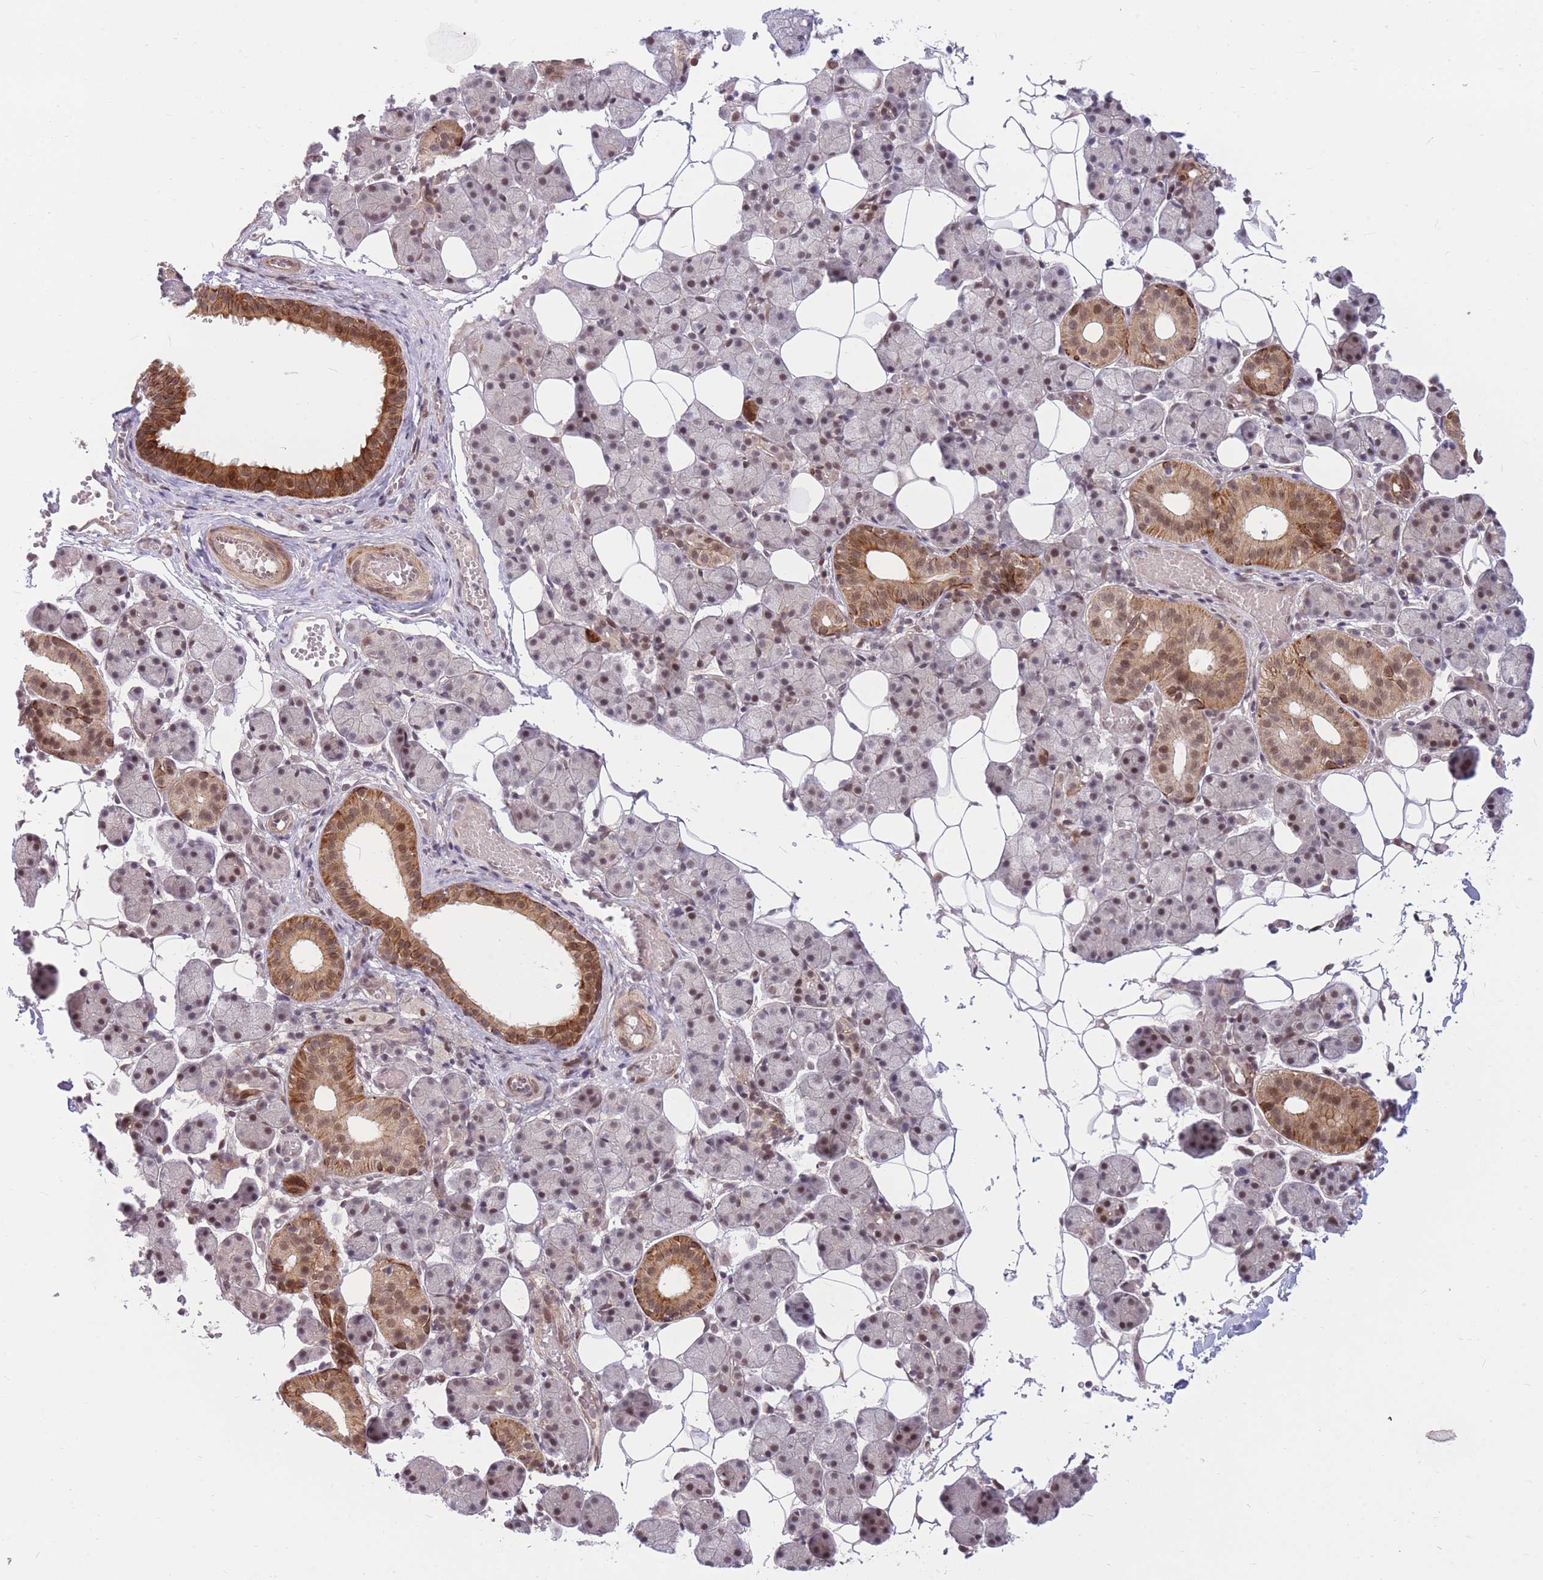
{"staining": {"intensity": "moderate", "quantity": "25%-75%", "location": "cytoplasmic/membranous,nuclear"}, "tissue": "salivary gland", "cell_type": "Glandular cells", "image_type": "normal", "snomed": [{"axis": "morphology", "description": "Normal tissue, NOS"}, {"axis": "topography", "description": "Salivary gland"}], "caption": "An image showing moderate cytoplasmic/membranous,nuclear positivity in about 25%-75% of glandular cells in unremarkable salivary gland, as visualized by brown immunohistochemical staining.", "gene": "ERCC2", "patient": {"sex": "female", "age": 33}}